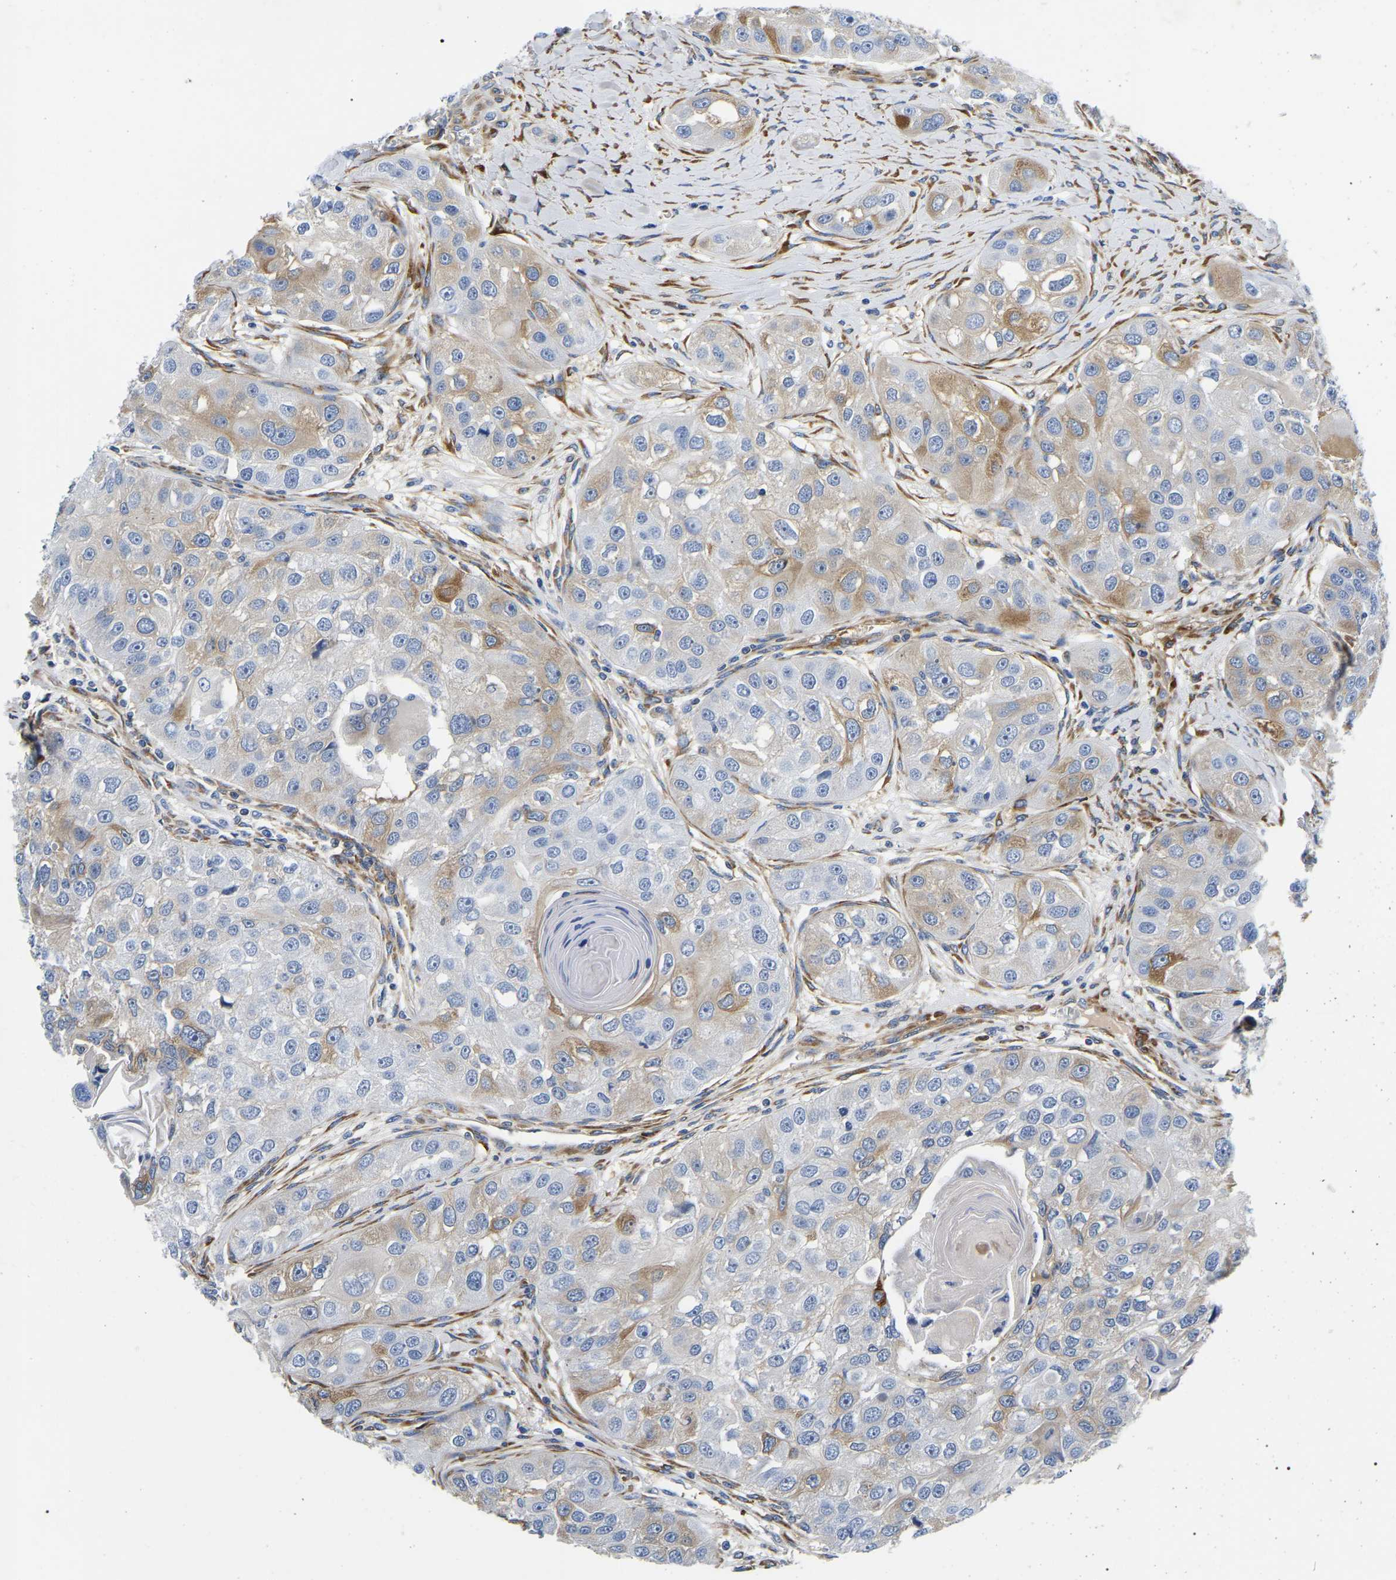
{"staining": {"intensity": "moderate", "quantity": "25%-75%", "location": "cytoplasmic/membranous"}, "tissue": "head and neck cancer", "cell_type": "Tumor cells", "image_type": "cancer", "snomed": [{"axis": "morphology", "description": "Normal tissue, NOS"}, {"axis": "morphology", "description": "Squamous cell carcinoma, NOS"}, {"axis": "topography", "description": "Skeletal muscle"}, {"axis": "topography", "description": "Head-Neck"}], "caption": "The micrograph demonstrates a brown stain indicating the presence of a protein in the cytoplasmic/membranous of tumor cells in squamous cell carcinoma (head and neck). The staining was performed using DAB (3,3'-diaminobenzidine), with brown indicating positive protein expression. Nuclei are stained blue with hematoxylin.", "gene": "DUSP8", "patient": {"sex": "male", "age": 51}}